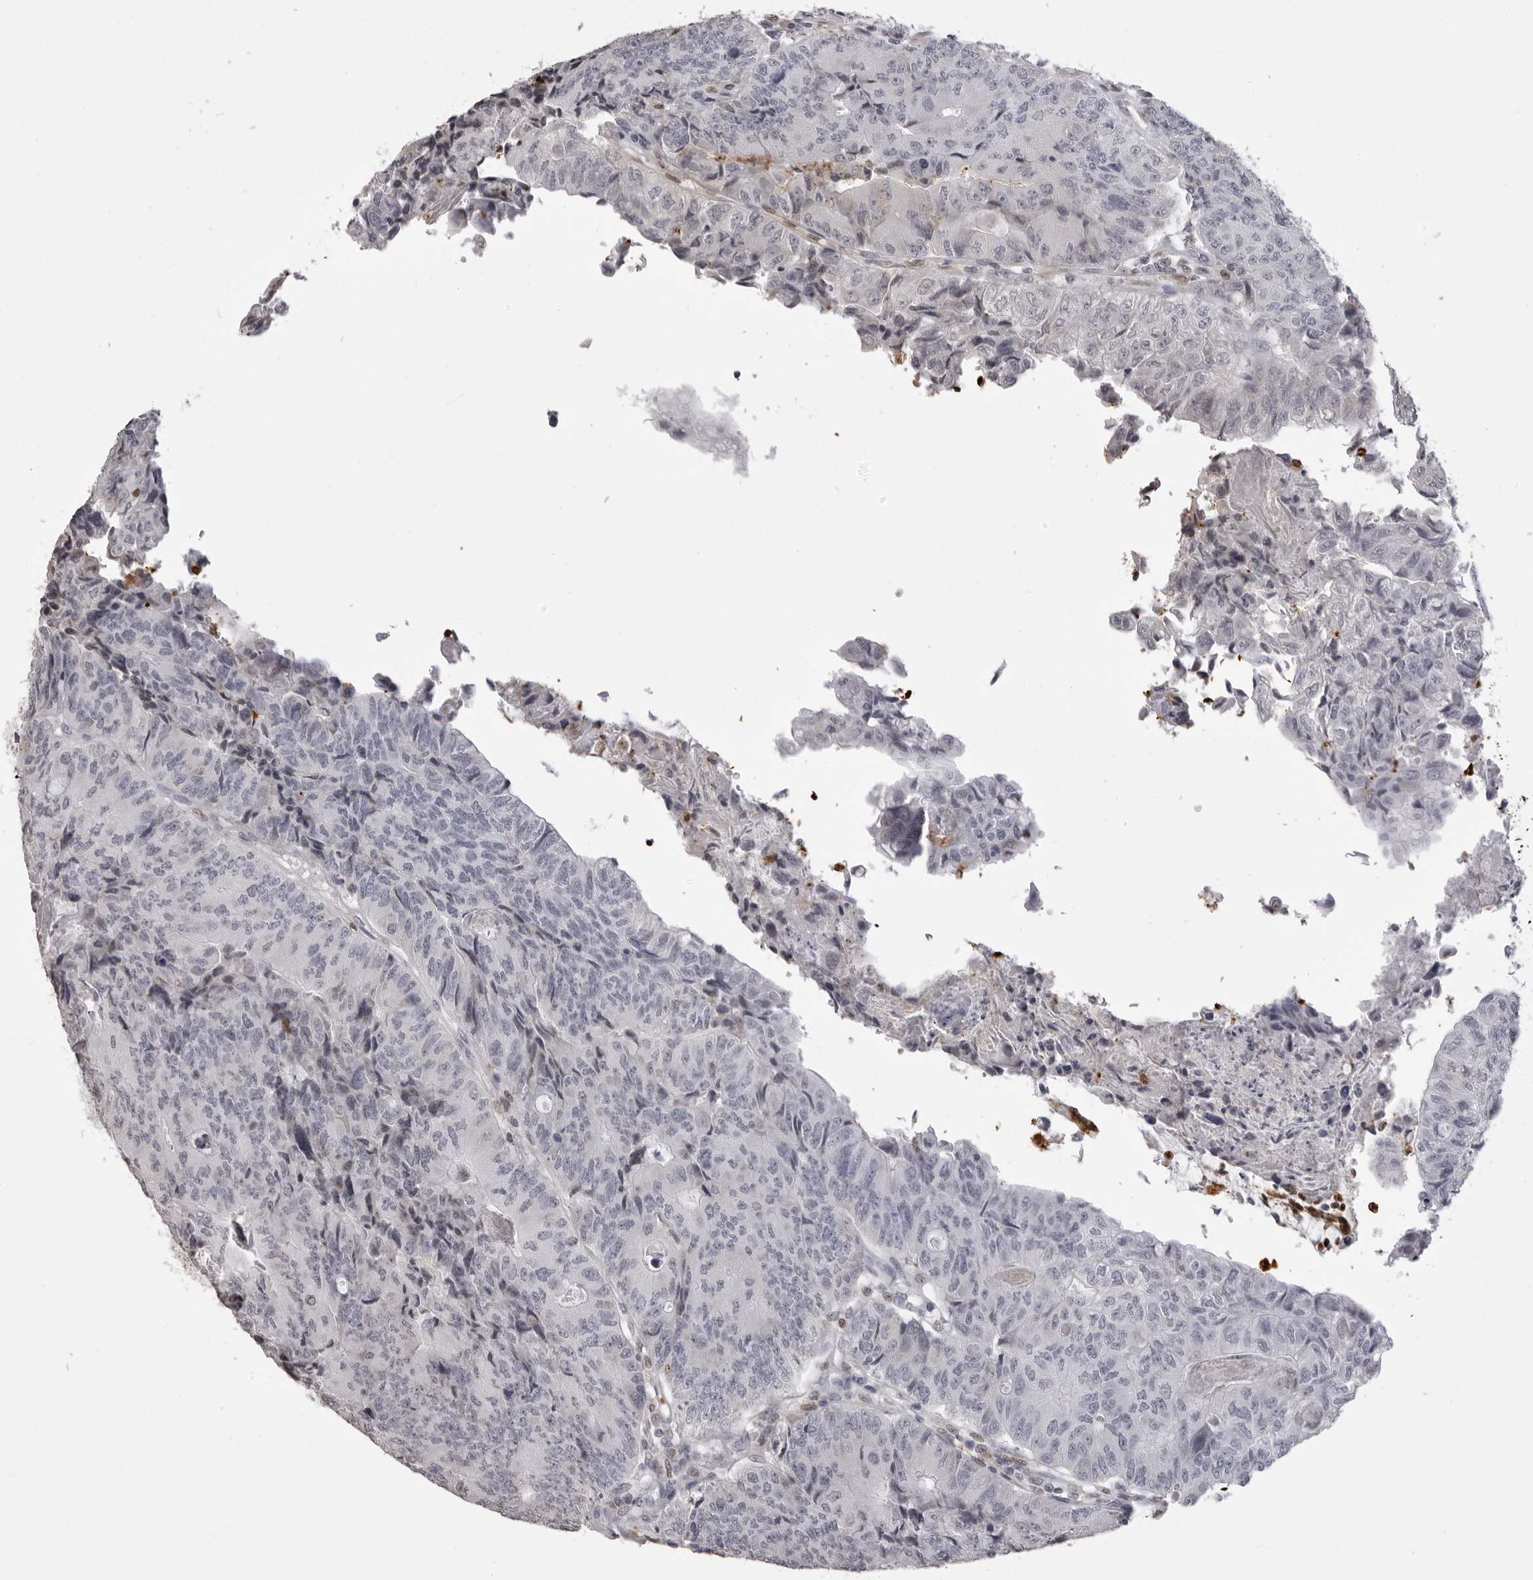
{"staining": {"intensity": "negative", "quantity": "none", "location": "none"}, "tissue": "colorectal cancer", "cell_type": "Tumor cells", "image_type": "cancer", "snomed": [{"axis": "morphology", "description": "Adenocarcinoma, NOS"}, {"axis": "topography", "description": "Colon"}], "caption": "The micrograph demonstrates no staining of tumor cells in colorectal cancer.", "gene": "IL31", "patient": {"sex": "female", "age": 67}}